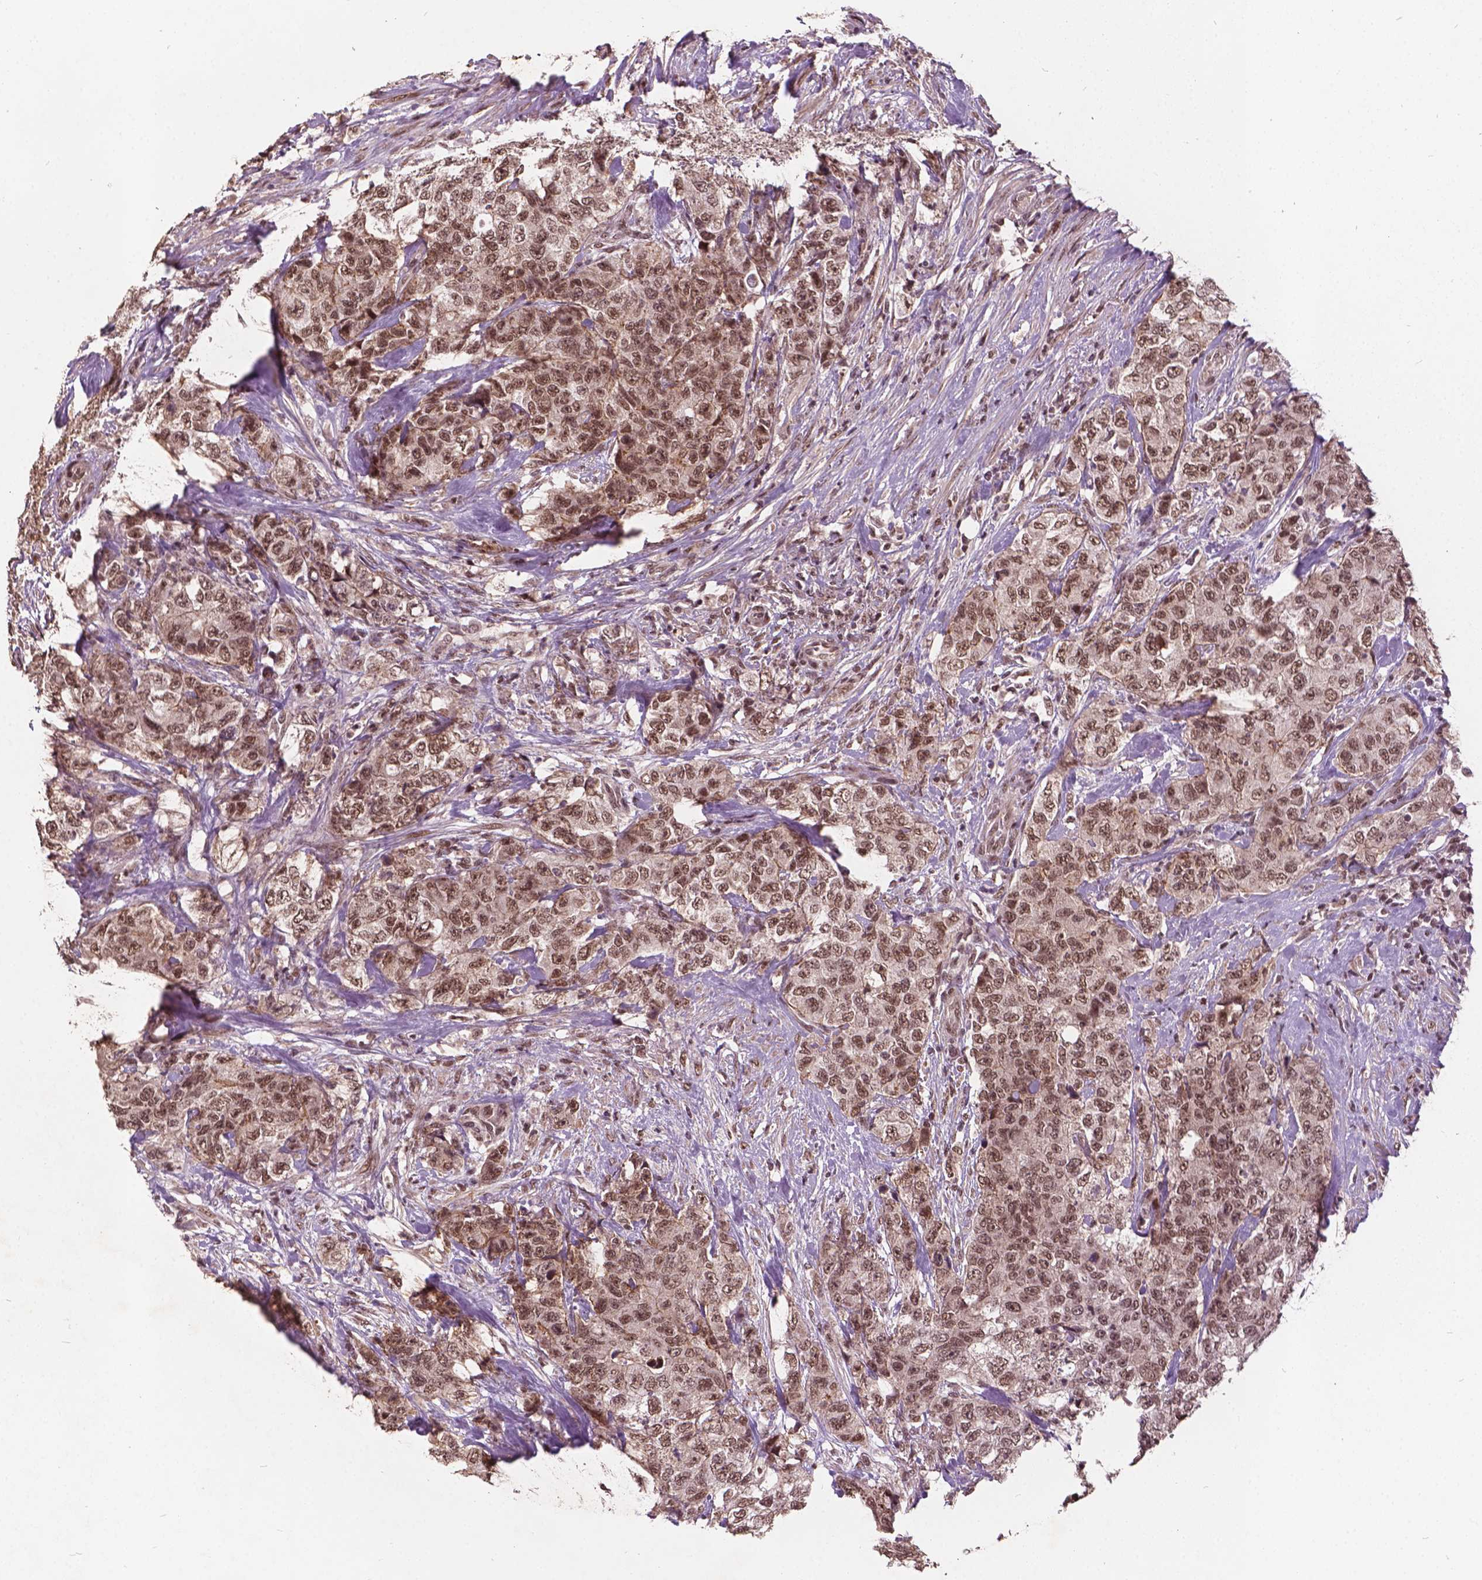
{"staining": {"intensity": "moderate", "quantity": ">75%", "location": "nuclear"}, "tissue": "urothelial cancer", "cell_type": "Tumor cells", "image_type": "cancer", "snomed": [{"axis": "morphology", "description": "Urothelial carcinoma, High grade"}, {"axis": "topography", "description": "Urinary bladder"}], "caption": "The immunohistochemical stain highlights moderate nuclear staining in tumor cells of urothelial carcinoma (high-grade) tissue. (brown staining indicates protein expression, while blue staining denotes nuclei).", "gene": "GPS2", "patient": {"sex": "female", "age": 78}}